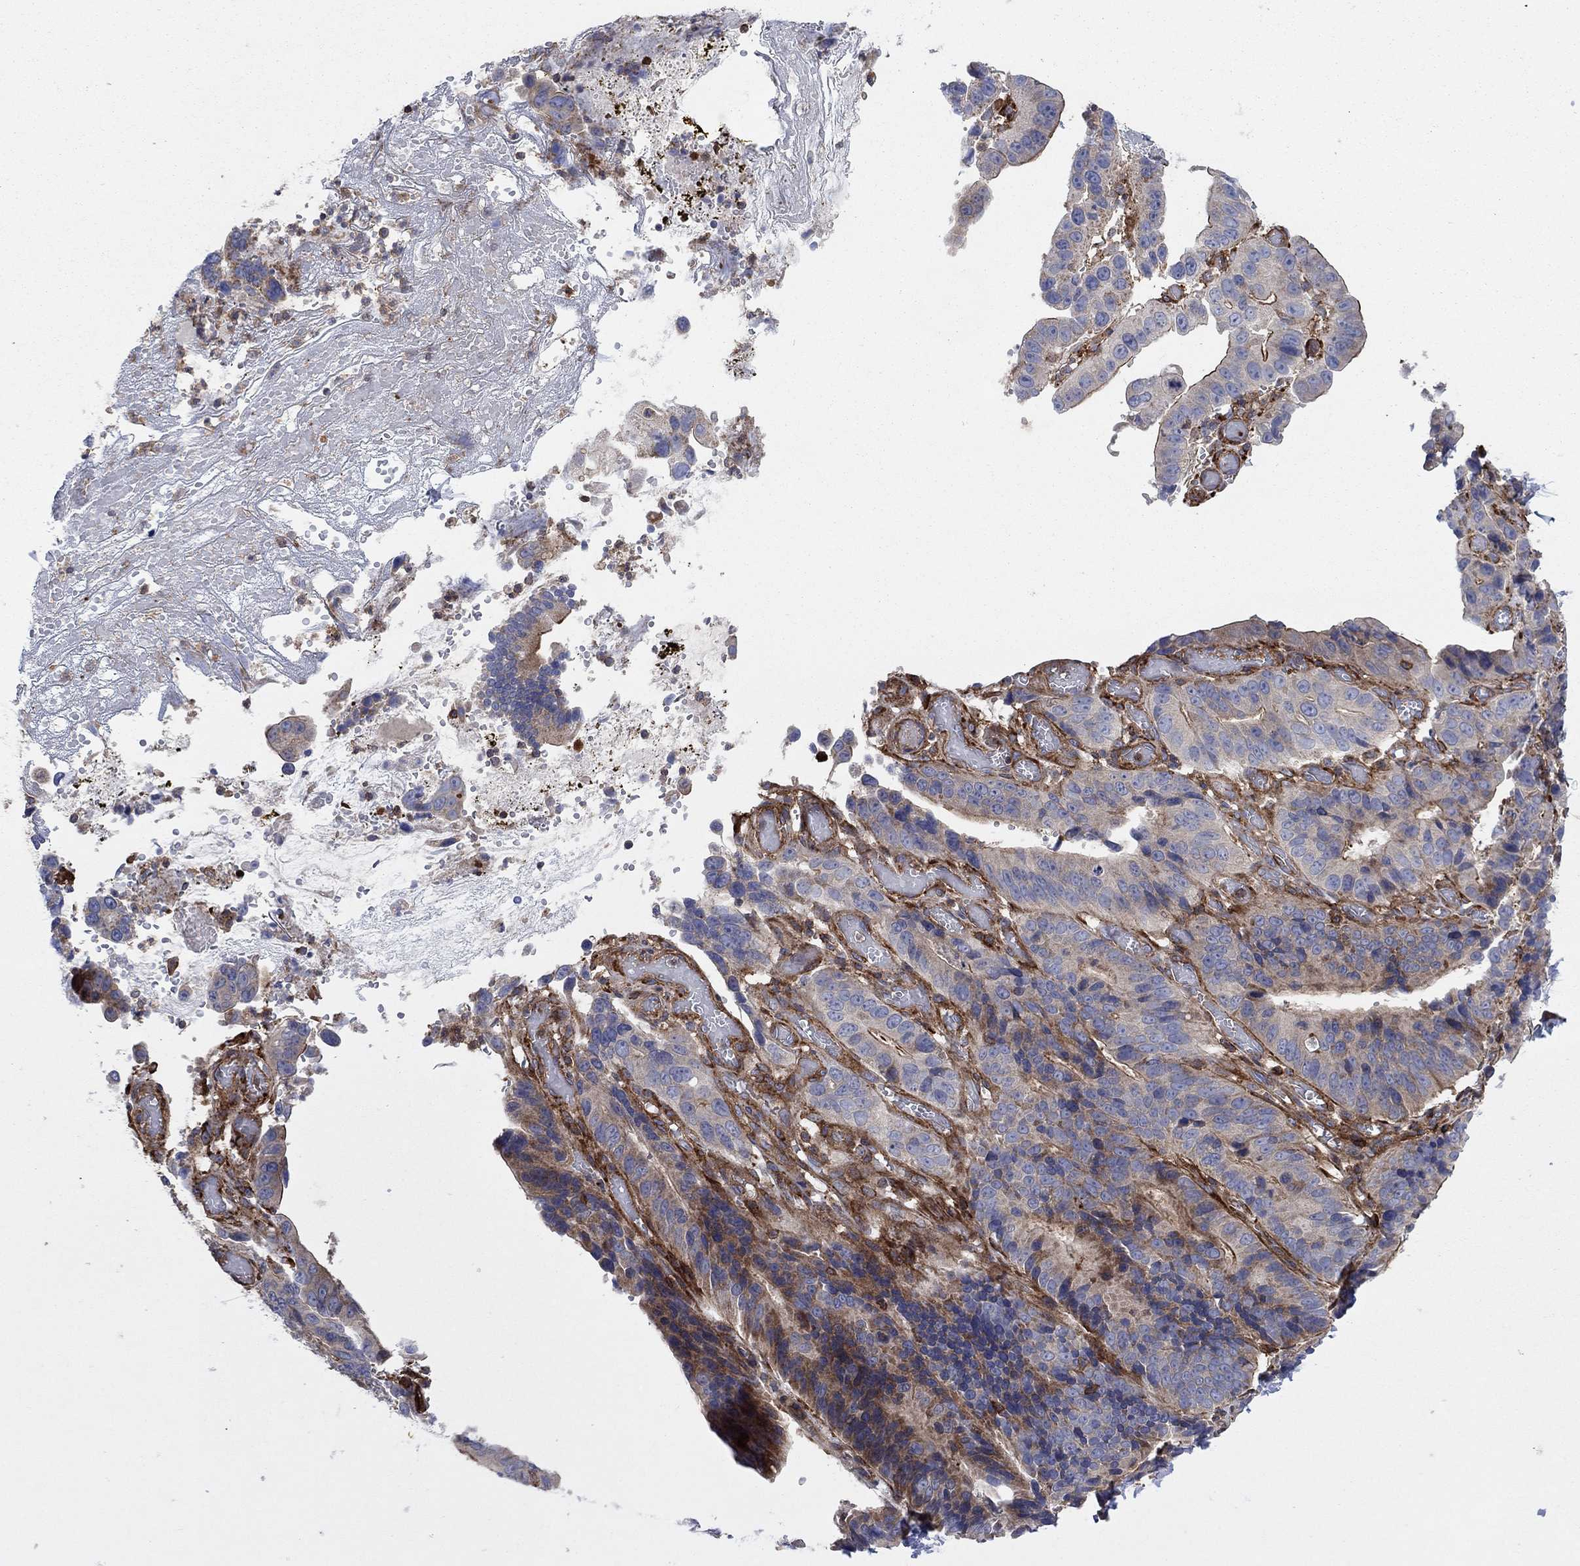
{"staining": {"intensity": "strong", "quantity": "<25%", "location": "cytoplasmic/membranous"}, "tissue": "stomach cancer", "cell_type": "Tumor cells", "image_type": "cancer", "snomed": [{"axis": "morphology", "description": "Adenocarcinoma, NOS"}, {"axis": "topography", "description": "Stomach"}], "caption": "Approximately <25% of tumor cells in human stomach cancer exhibit strong cytoplasmic/membranous protein staining as visualized by brown immunohistochemical staining.", "gene": "PAG1", "patient": {"sex": "male", "age": 84}}